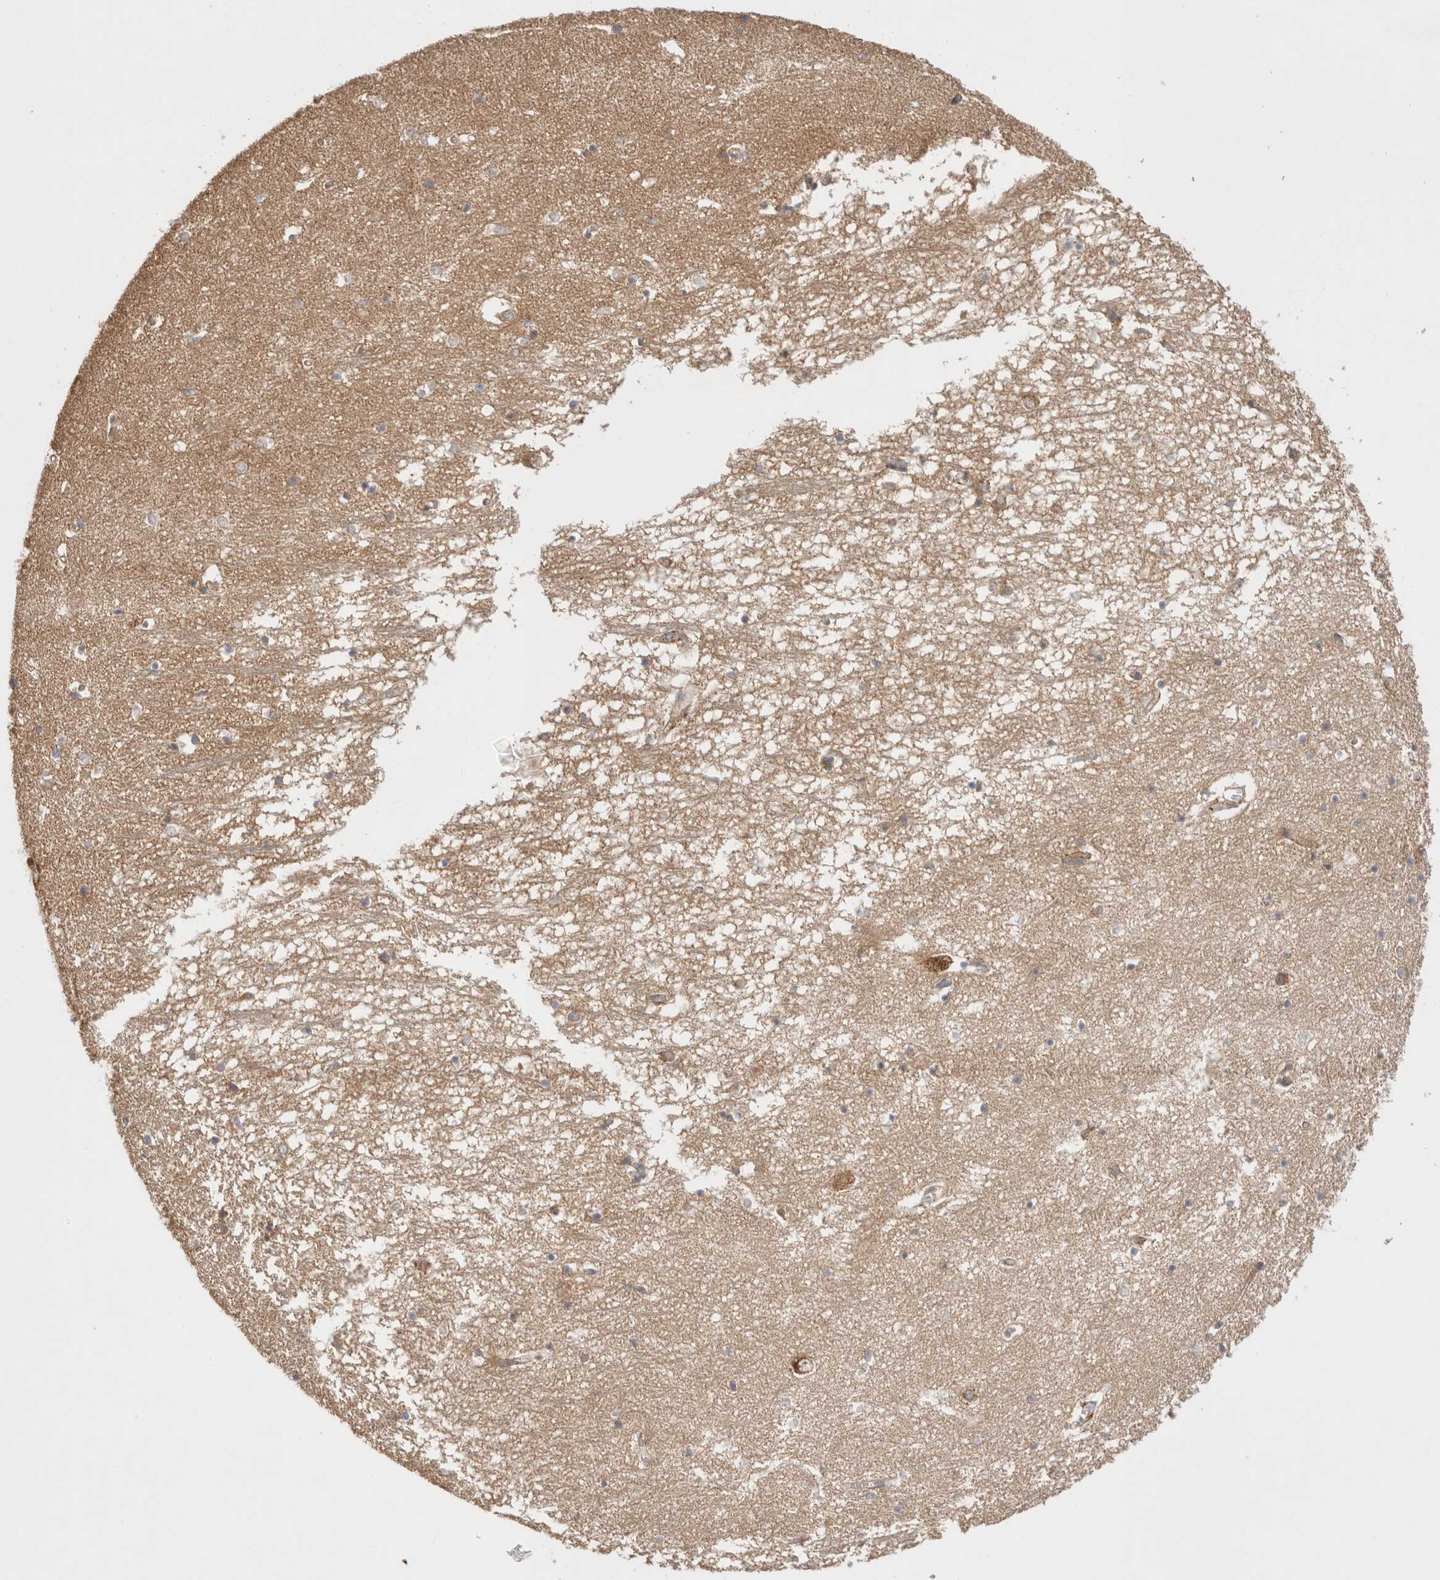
{"staining": {"intensity": "moderate", "quantity": "<25%", "location": "cytoplasmic/membranous"}, "tissue": "hippocampus", "cell_type": "Glial cells", "image_type": "normal", "snomed": [{"axis": "morphology", "description": "Normal tissue, NOS"}, {"axis": "topography", "description": "Hippocampus"}], "caption": "Brown immunohistochemical staining in normal hippocampus displays moderate cytoplasmic/membranous positivity in about <25% of glial cells. The staining was performed using DAB (3,3'-diaminobenzidine) to visualize the protein expression in brown, while the nuclei were stained in blue with hematoxylin (Magnification: 20x).", "gene": "VPS28", "patient": {"sex": "male", "age": 70}}